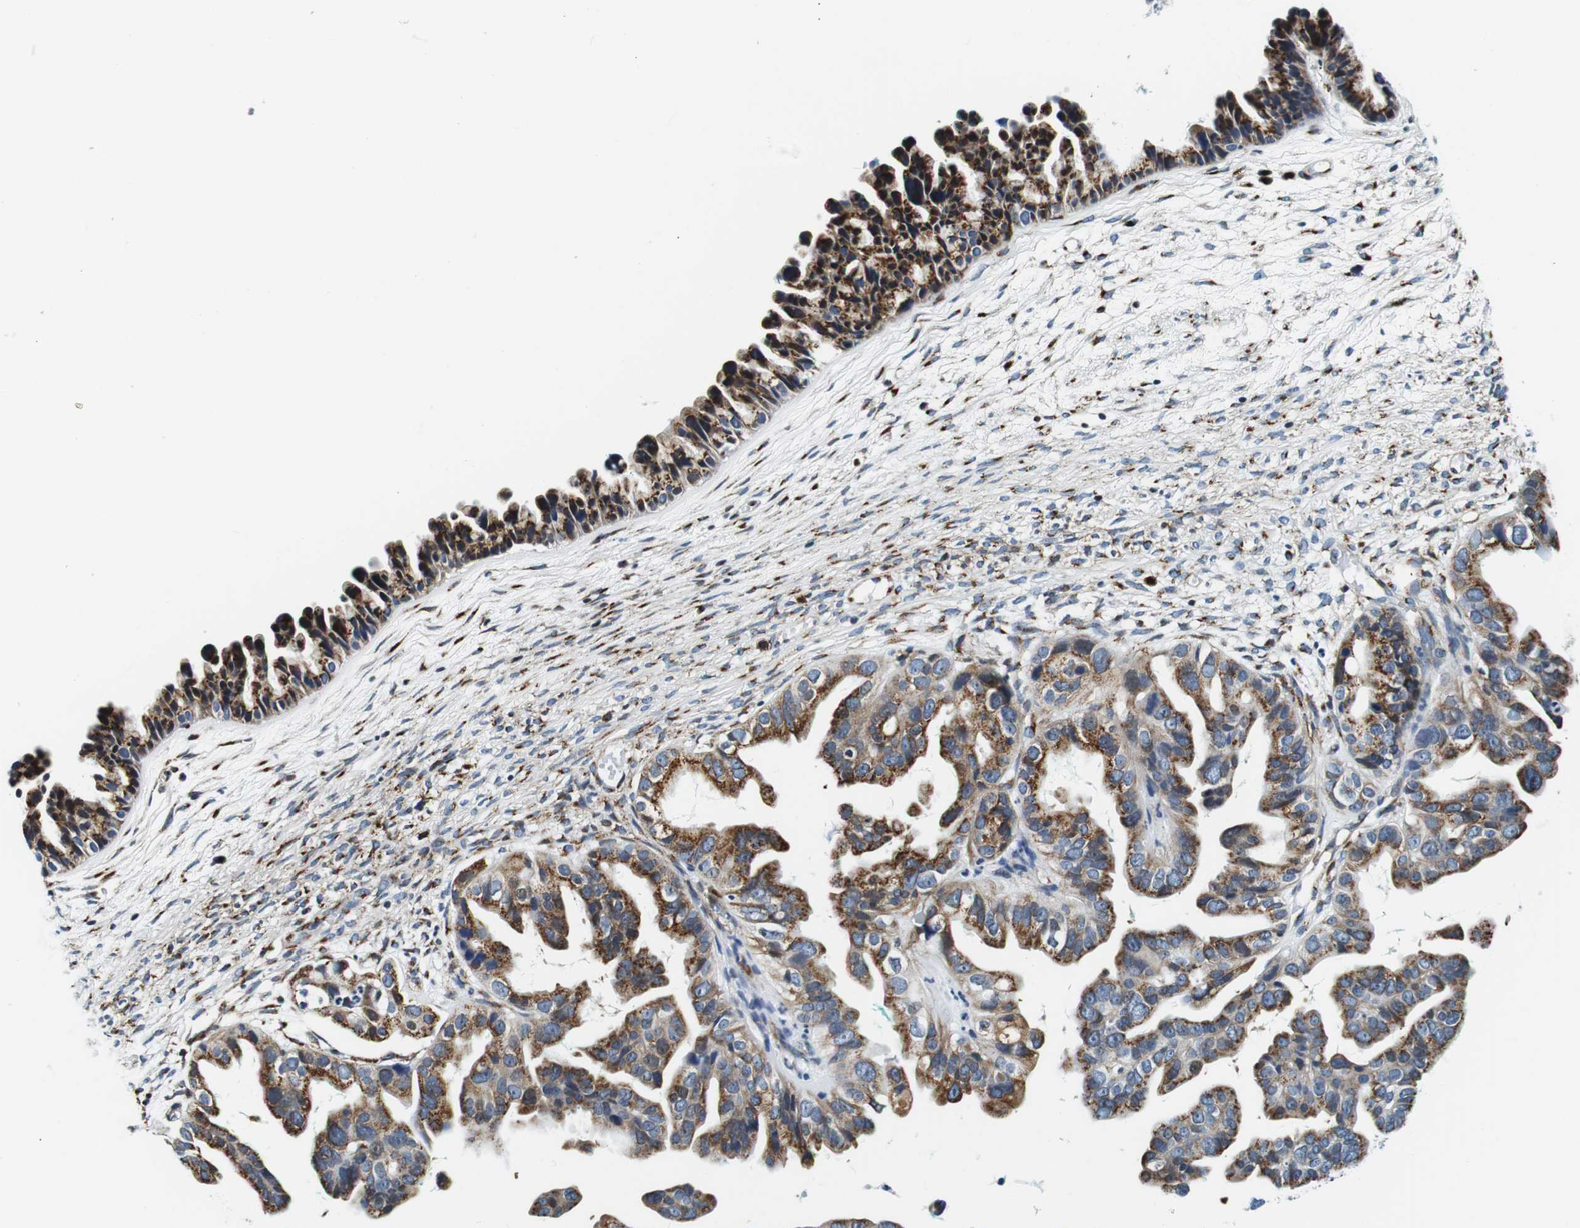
{"staining": {"intensity": "strong", "quantity": "25%-75%", "location": "cytoplasmic/membranous"}, "tissue": "ovarian cancer", "cell_type": "Tumor cells", "image_type": "cancer", "snomed": [{"axis": "morphology", "description": "Cystadenocarcinoma, serous, NOS"}, {"axis": "topography", "description": "Ovary"}], "caption": "About 25%-75% of tumor cells in human ovarian serous cystadenocarcinoma exhibit strong cytoplasmic/membranous protein positivity as visualized by brown immunohistochemical staining.", "gene": "FAR2", "patient": {"sex": "female", "age": 56}}